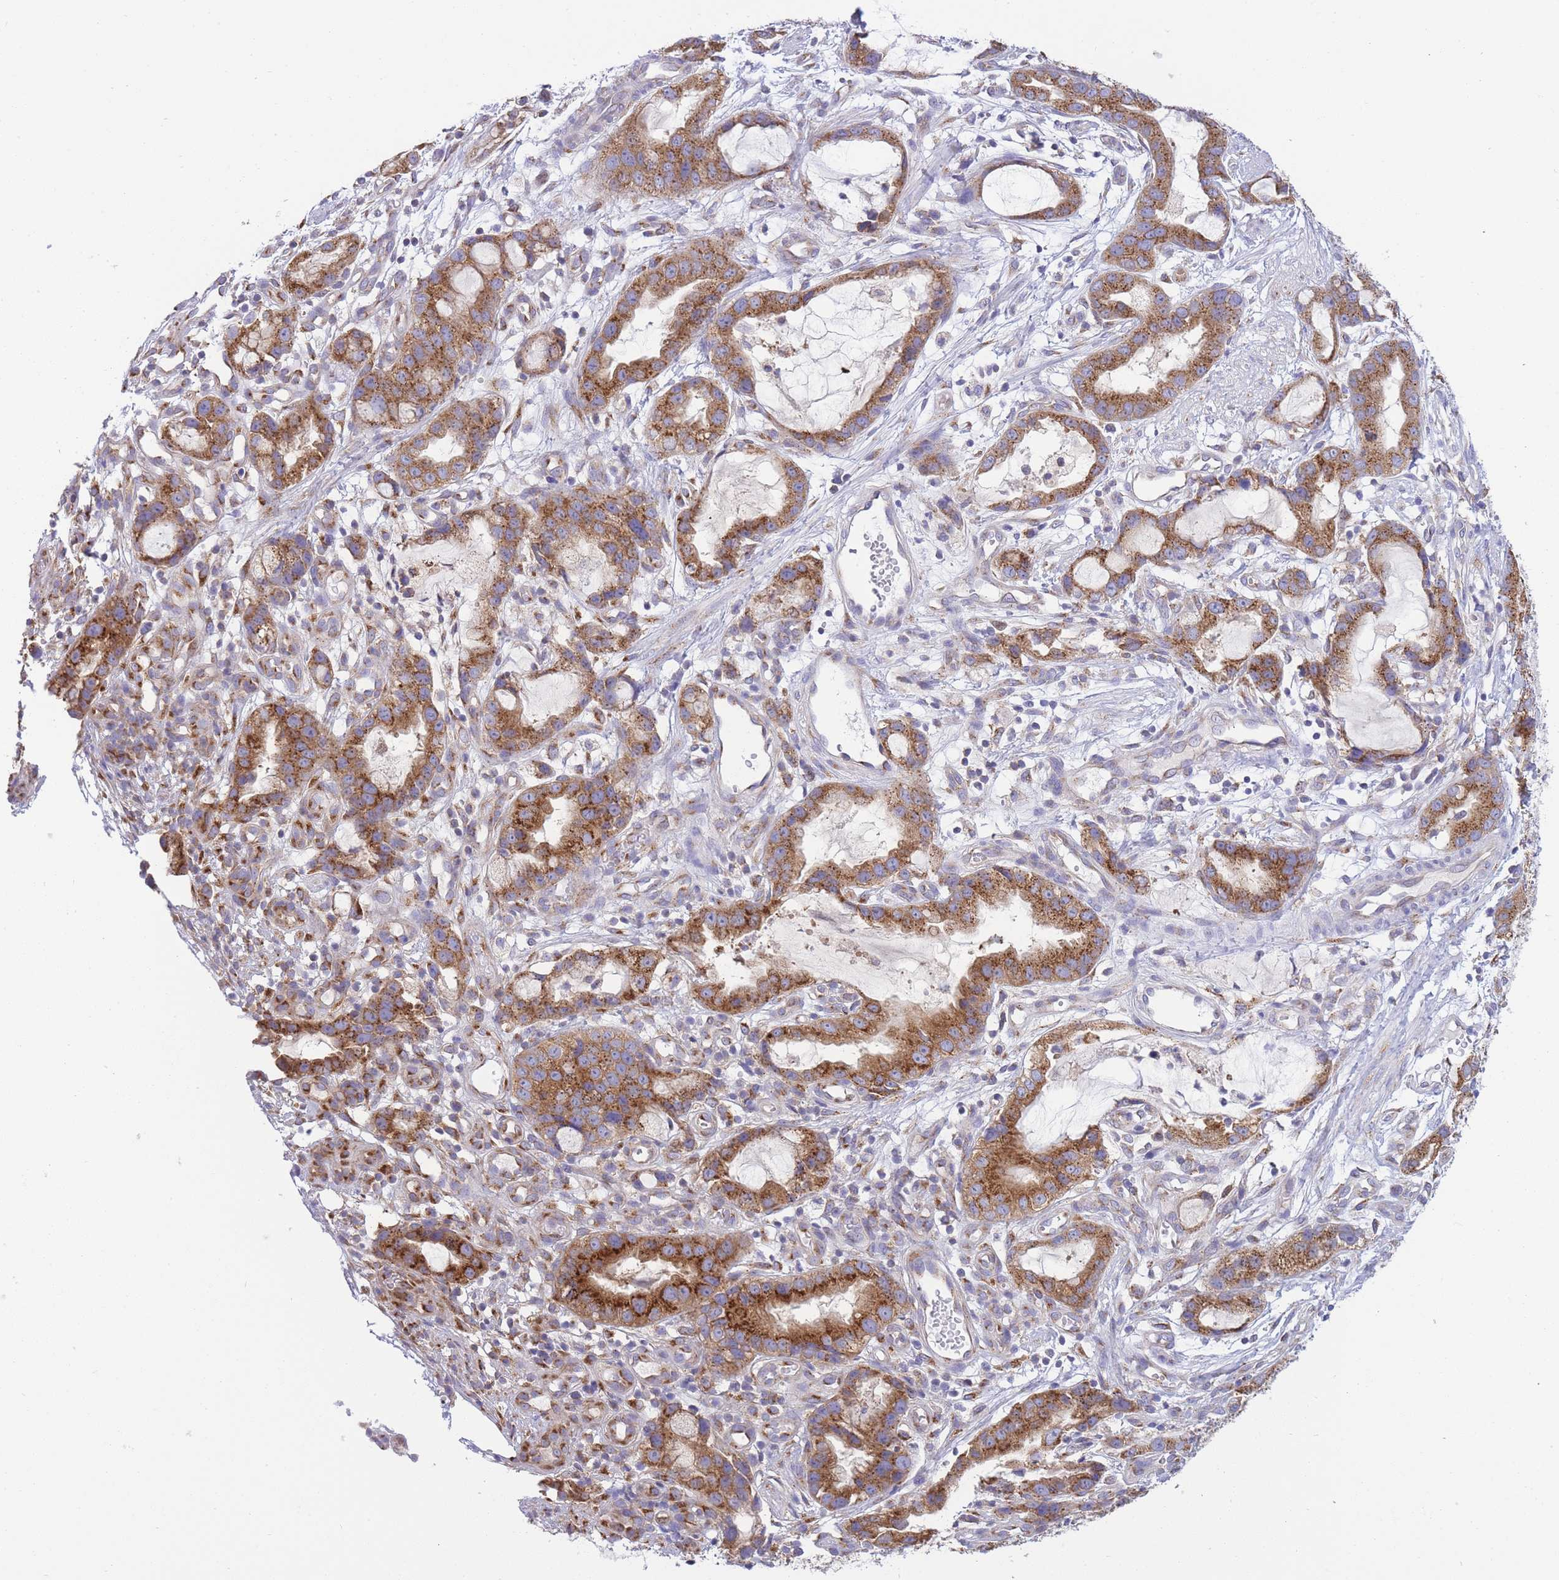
{"staining": {"intensity": "strong", "quantity": ">75%", "location": "cytoplasmic/membranous"}, "tissue": "stomach cancer", "cell_type": "Tumor cells", "image_type": "cancer", "snomed": [{"axis": "morphology", "description": "Adenocarcinoma, NOS"}, {"axis": "topography", "description": "Stomach"}], "caption": "IHC of stomach cancer (adenocarcinoma) demonstrates high levels of strong cytoplasmic/membranous expression in approximately >75% of tumor cells.", "gene": "COPG2", "patient": {"sex": "male", "age": 55}}